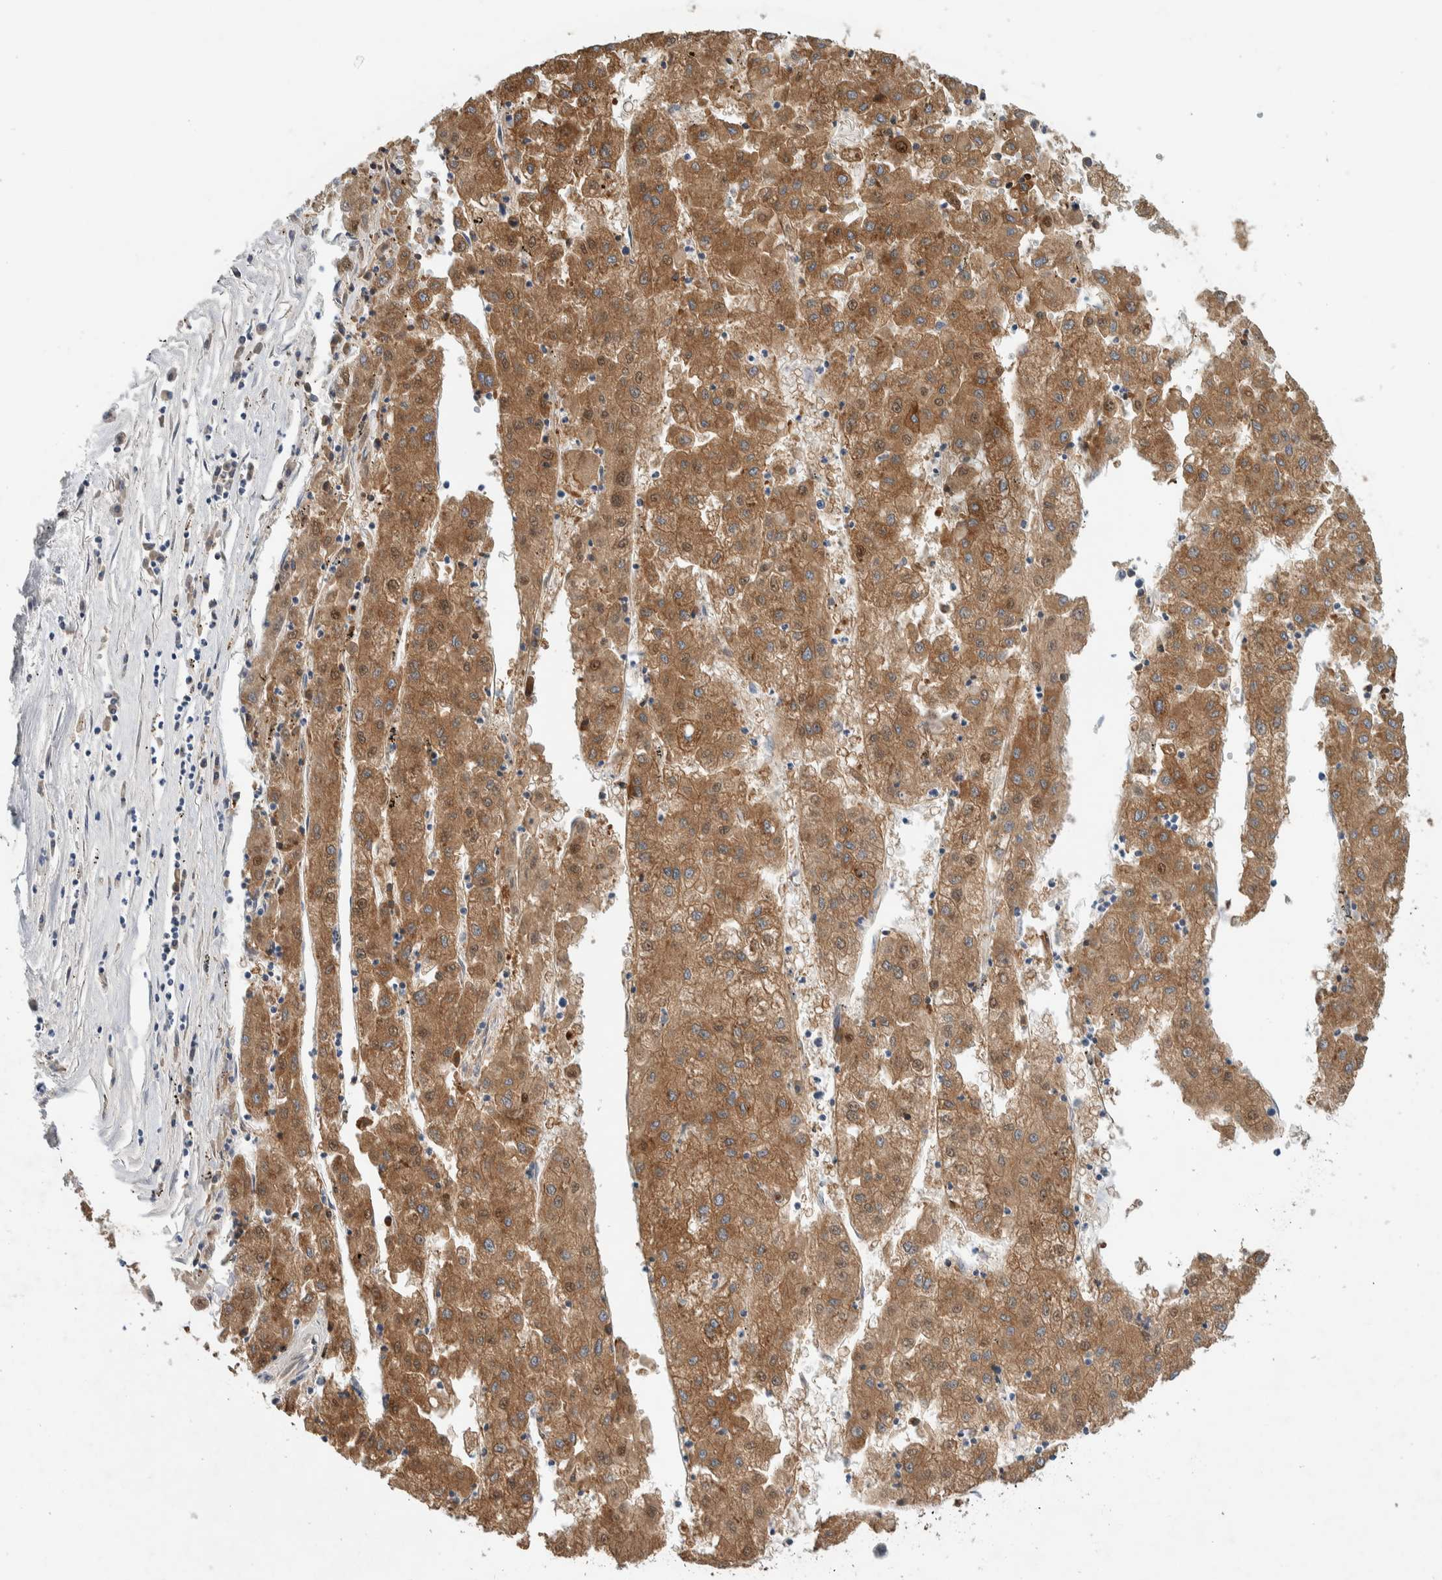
{"staining": {"intensity": "moderate", "quantity": ">75%", "location": "cytoplasmic/membranous"}, "tissue": "liver cancer", "cell_type": "Tumor cells", "image_type": "cancer", "snomed": [{"axis": "morphology", "description": "Carcinoma, Hepatocellular, NOS"}, {"axis": "topography", "description": "Liver"}], "caption": "An image showing moderate cytoplasmic/membranous expression in approximately >75% of tumor cells in liver cancer, as visualized by brown immunohistochemical staining.", "gene": "DEPTOR", "patient": {"sex": "male", "age": 72}}